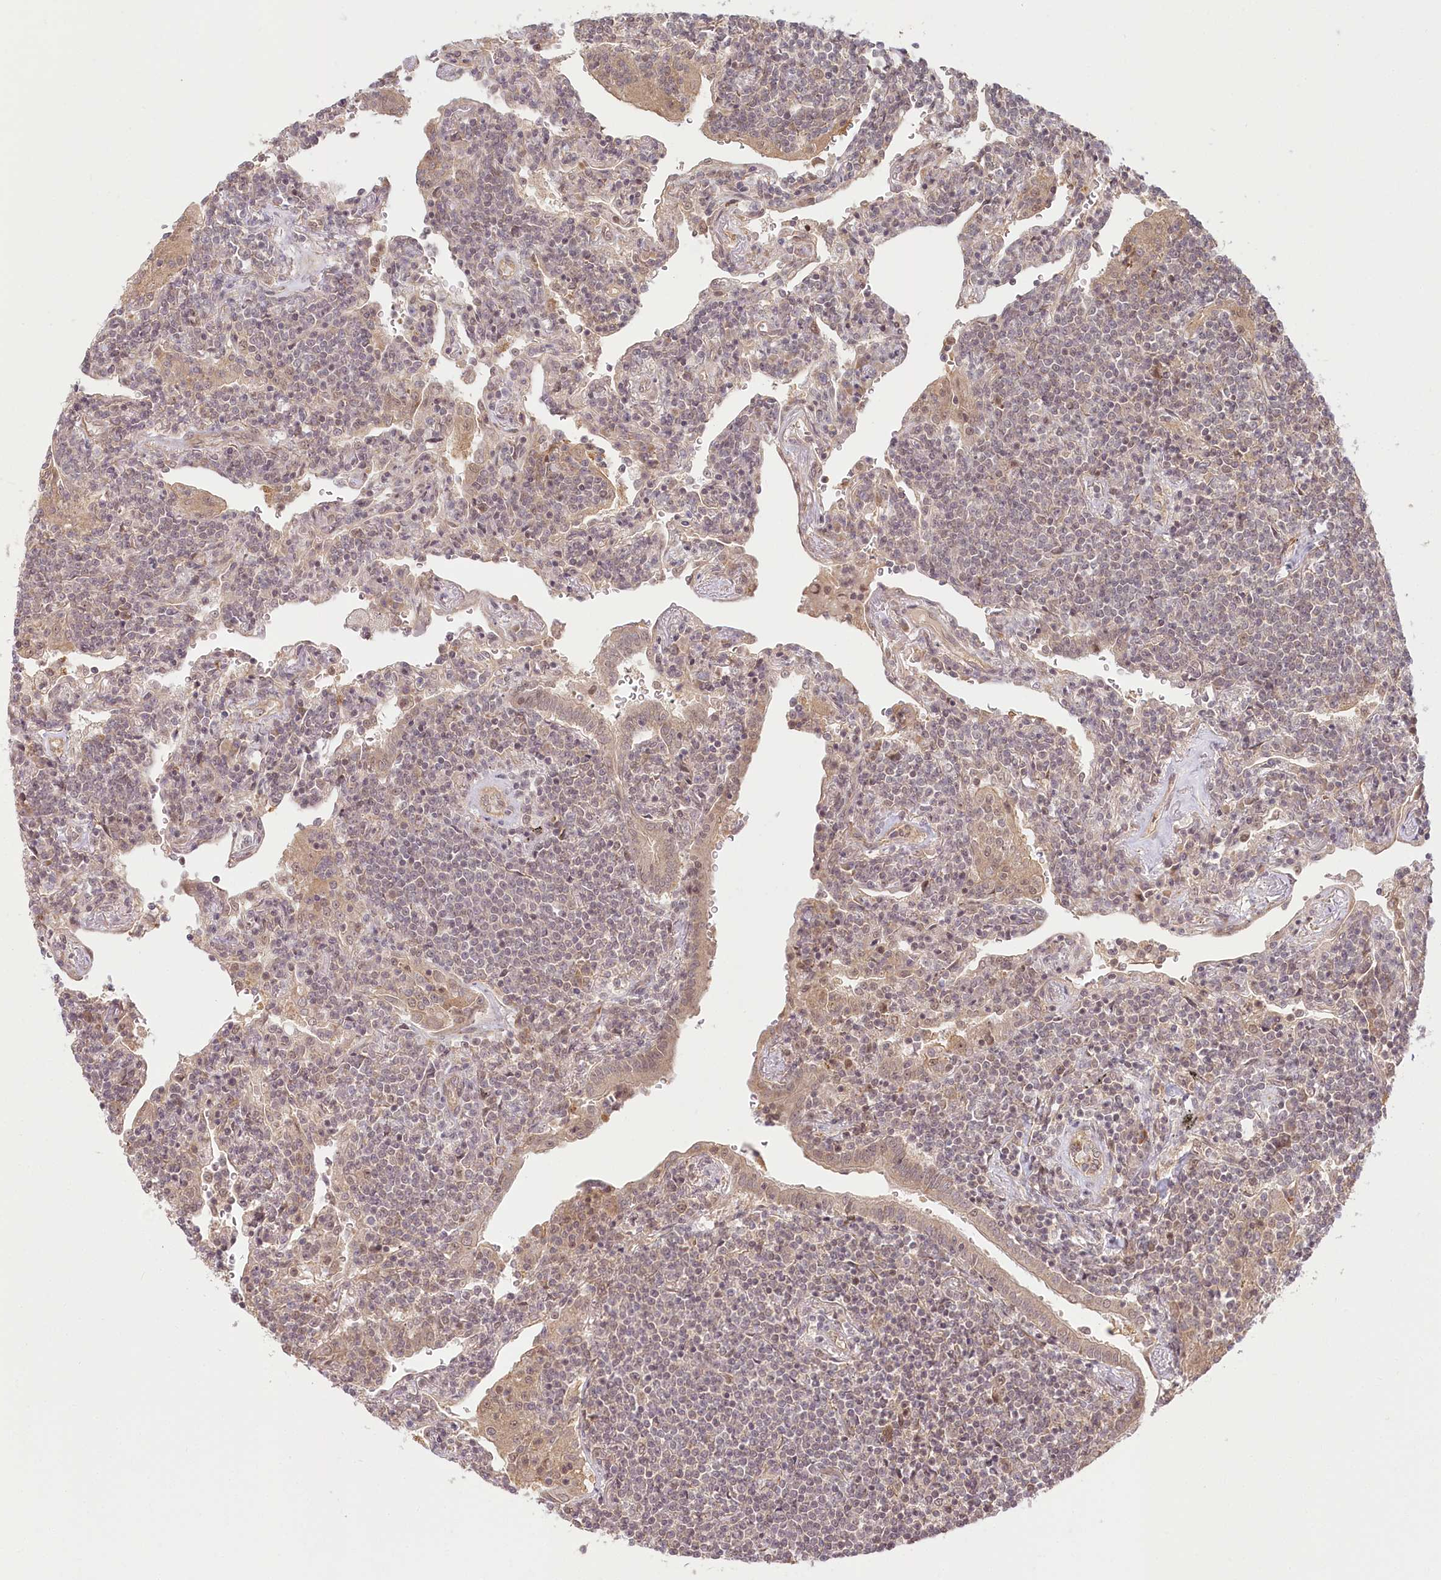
{"staining": {"intensity": "negative", "quantity": "none", "location": "none"}, "tissue": "lymphoma", "cell_type": "Tumor cells", "image_type": "cancer", "snomed": [{"axis": "morphology", "description": "Malignant lymphoma, non-Hodgkin's type, Low grade"}, {"axis": "topography", "description": "Lung"}], "caption": "This is a micrograph of immunohistochemistry staining of malignant lymphoma, non-Hodgkin's type (low-grade), which shows no expression in tumor cells. (DAB (3,3'-diaminobenzidine) immunohistochemistry (IHC) with hematoxylin counter stain).", "gene": "CEP70", "patient": {"sex": "female", "age": 71}}